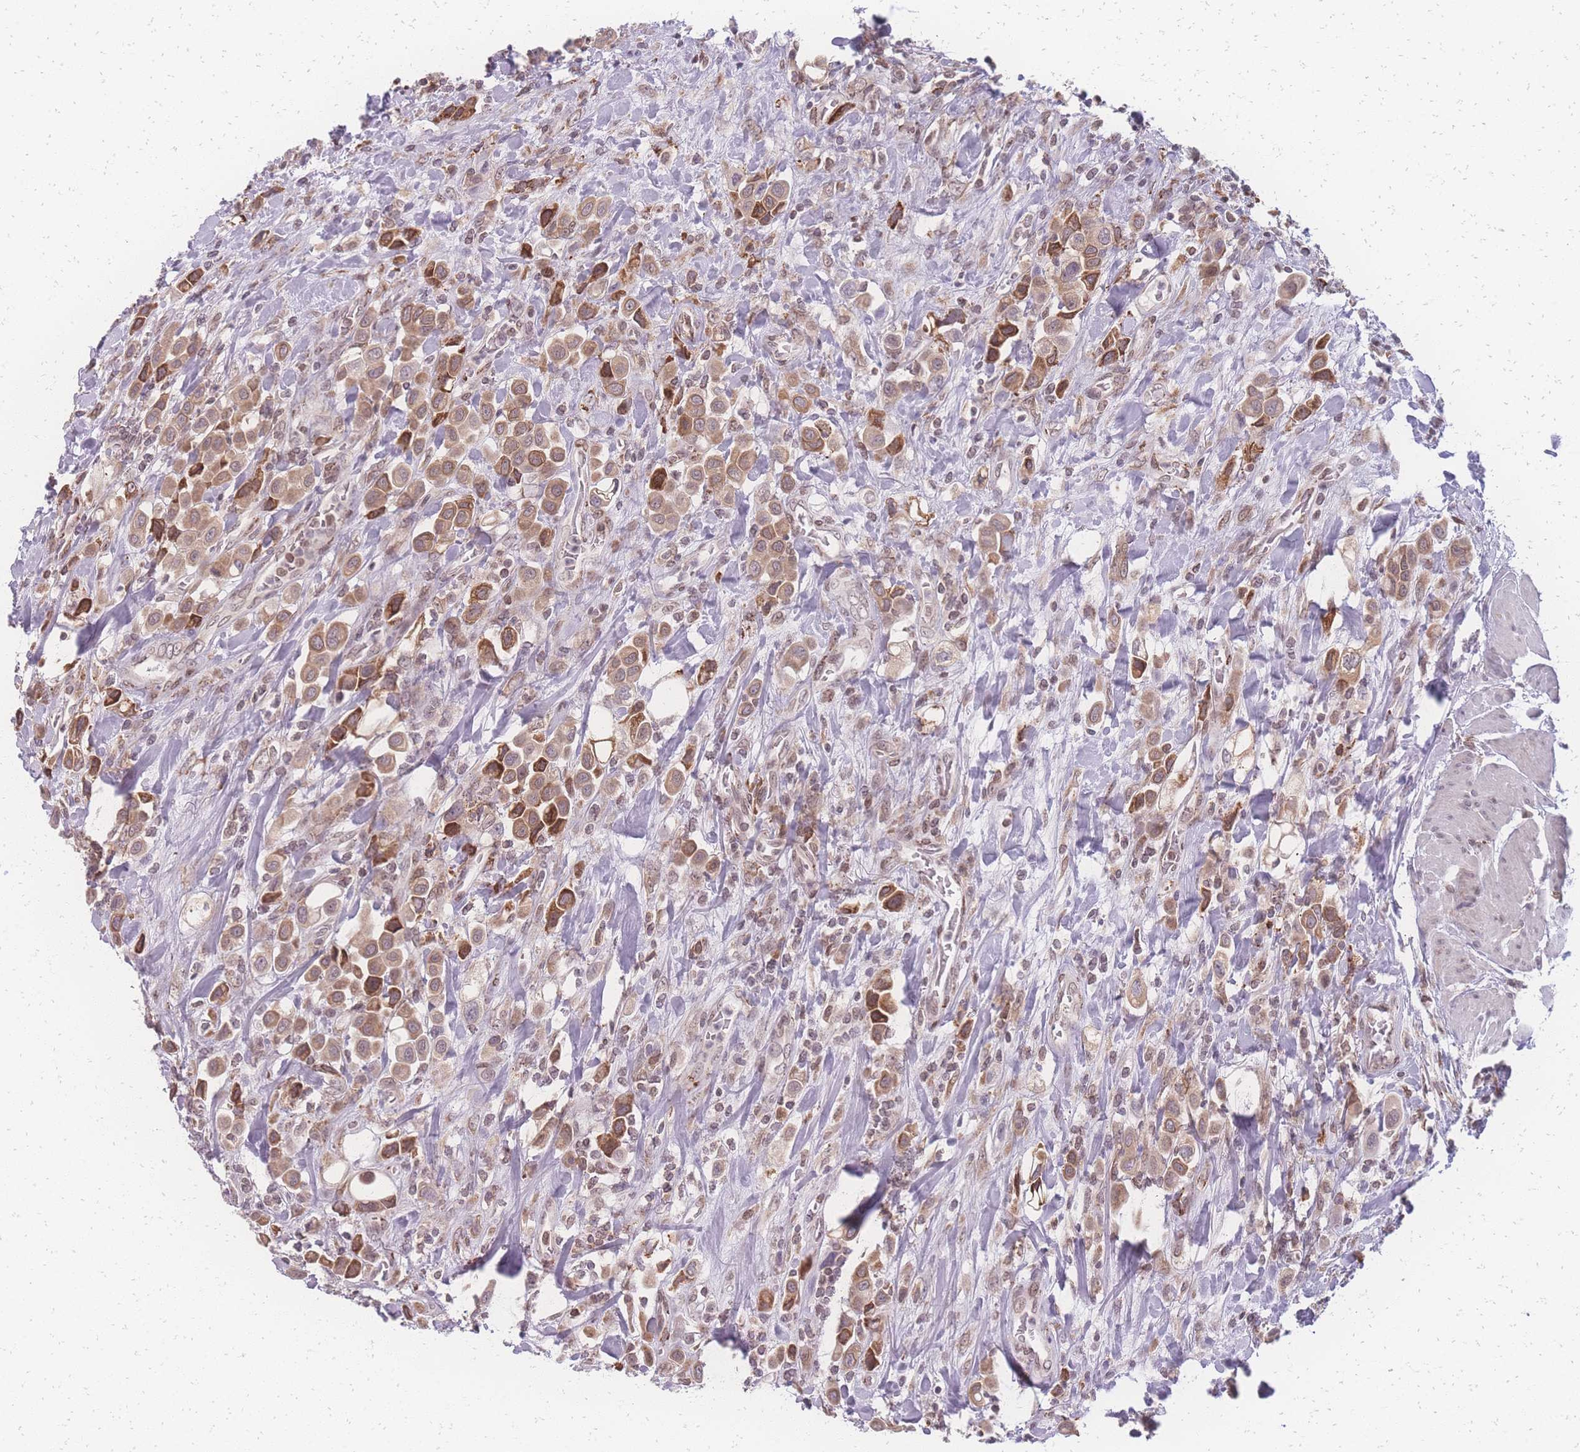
{"staining": {"intensity": "moderate", "quantity": ">75%", "location": "cytoplasmic/membranous"}, "tissue": "urothelial cancer", "cell_type": "Tumor cells", "image_type": "cancer", "snomed": [{"axis": "morphology", "description": "Urothelial carcinoma, High grade"}, {"axis": "topography", "description": "Urinary bladder"}], "caption": "Immunohistochemical staining of human high-grade urothelial carcinoma demonstrates moderate cytoplasmic/membranous protein staining in approximately >75% of tumor cells.", "gene": "ZC3H13", "patient": {"sex": "male", "age": 50}}